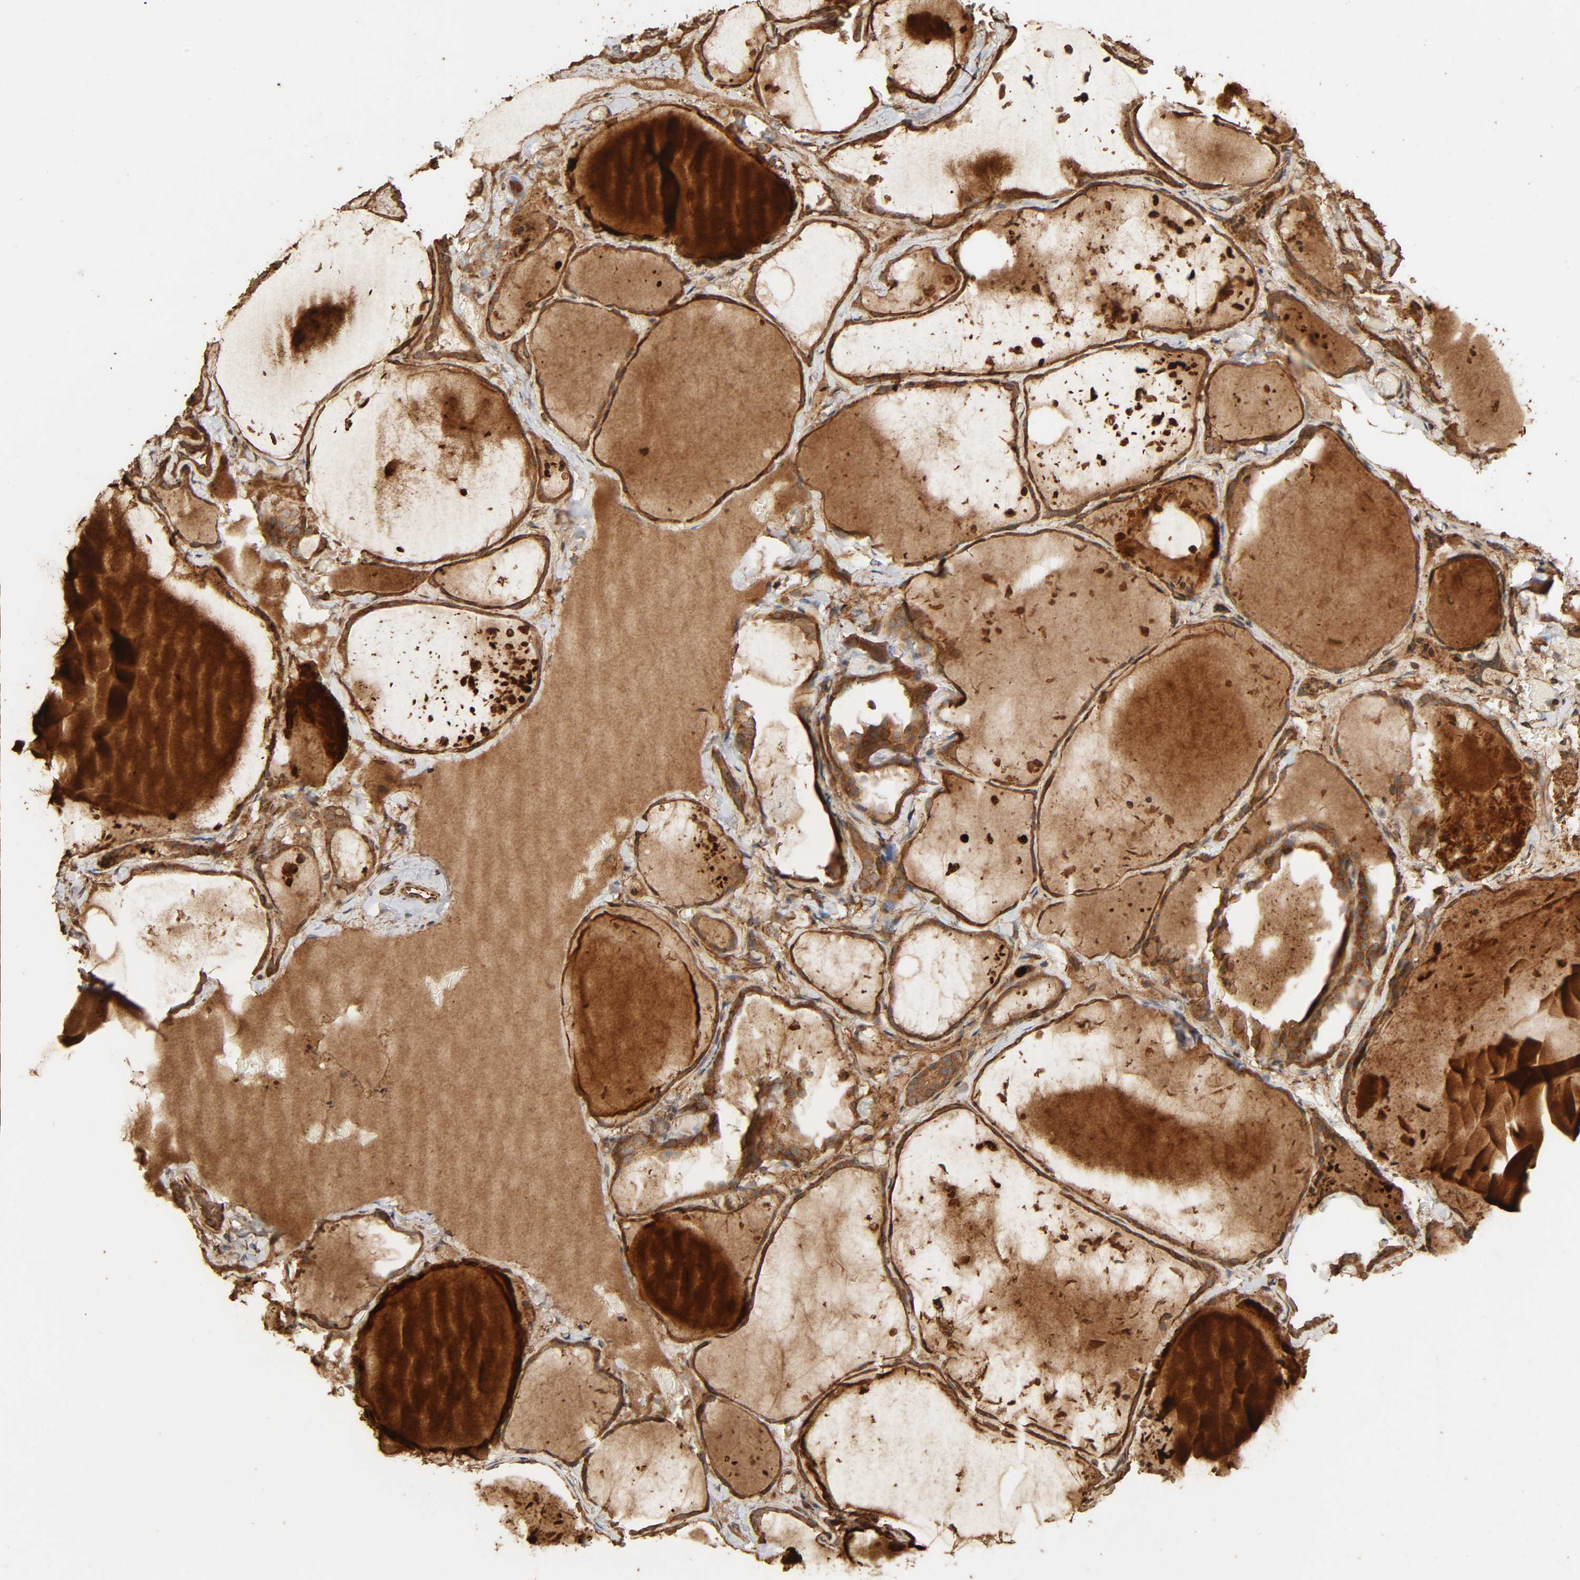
{"staining": {"intensity": "strong", "quantity": "25%-75%", "location": "cytoplasmic/membranous"}, "tissue": "thyroid gland", "cell_type": "Glandular cells", "image_type": "normal", "snomed": [{"axis": "morphology", "description": "Normal tissue, NOS"}, {"axis": "topography", "description": "Thyroid gland"}], "caption": "Brown immunohistochemical staining in unremarkable thyroid gland displays strong cytoplasmic/membranous positivity in about 25%-75% of glandular cells.", "gene": "RPS6KA6", "patient": {"sex": "female", "age": 22}}